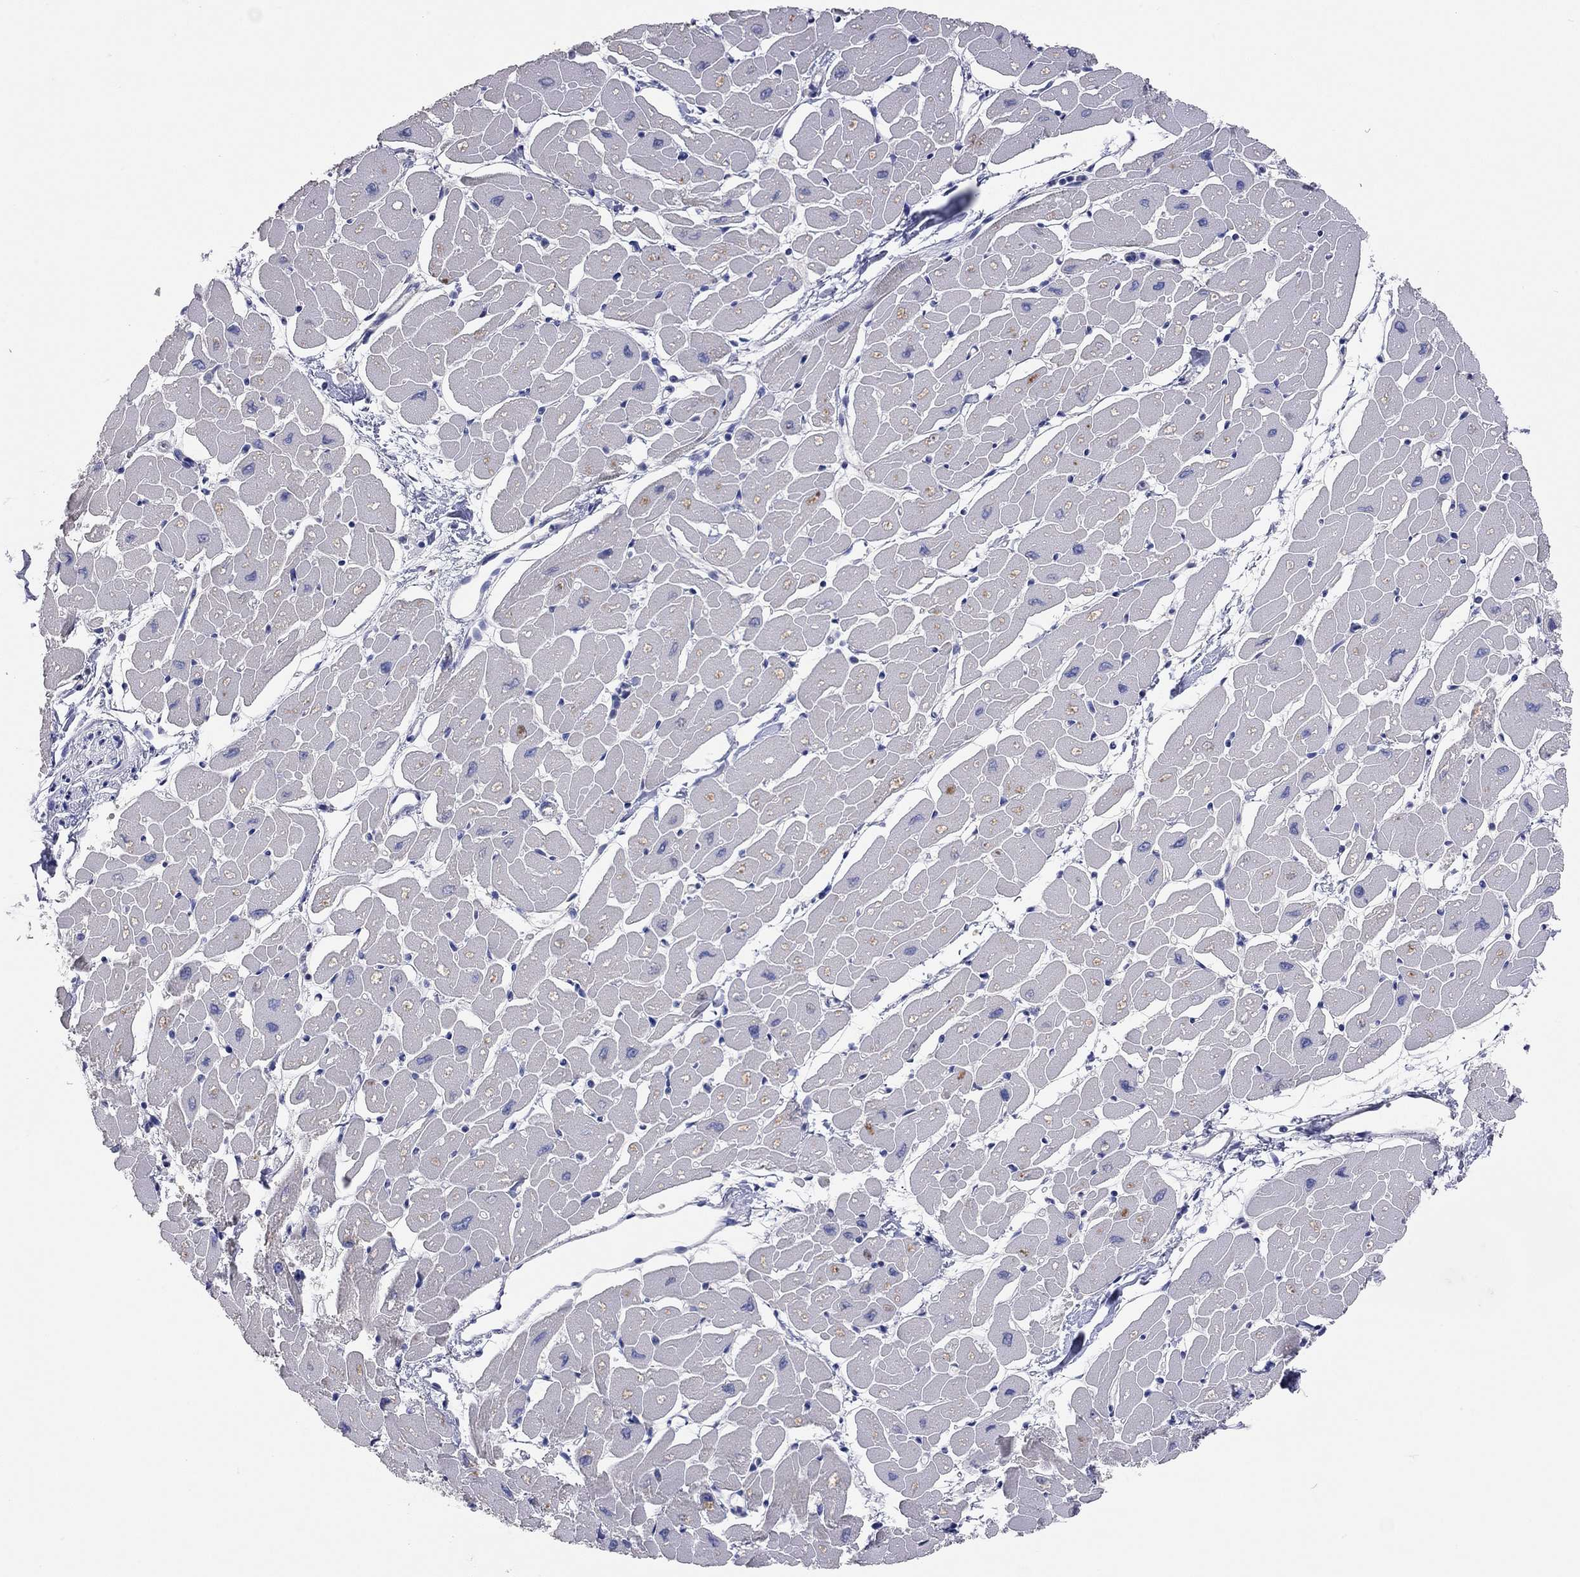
{"staining": {"intensity": "negative", "quantity": "none", "location": "none"}, "tissue": "heart muscle", "cell_type": "Cardiomyocytes", "image_type": "normal", "snomed": [{"axis": "morphology", "description": "Normal tissue, NOS"}, {"axis": "topography", "description": "Heart"}], "caption": "This histopathology image is of unremarkable heart muscle stained with immunohistochemistry to label a protein in brown with the nuclei are counter-stained blue. There is no positivity in cardiomyocytes.", "gene": "KCNB1", "patient": {"sex": "male", "age": 57}}